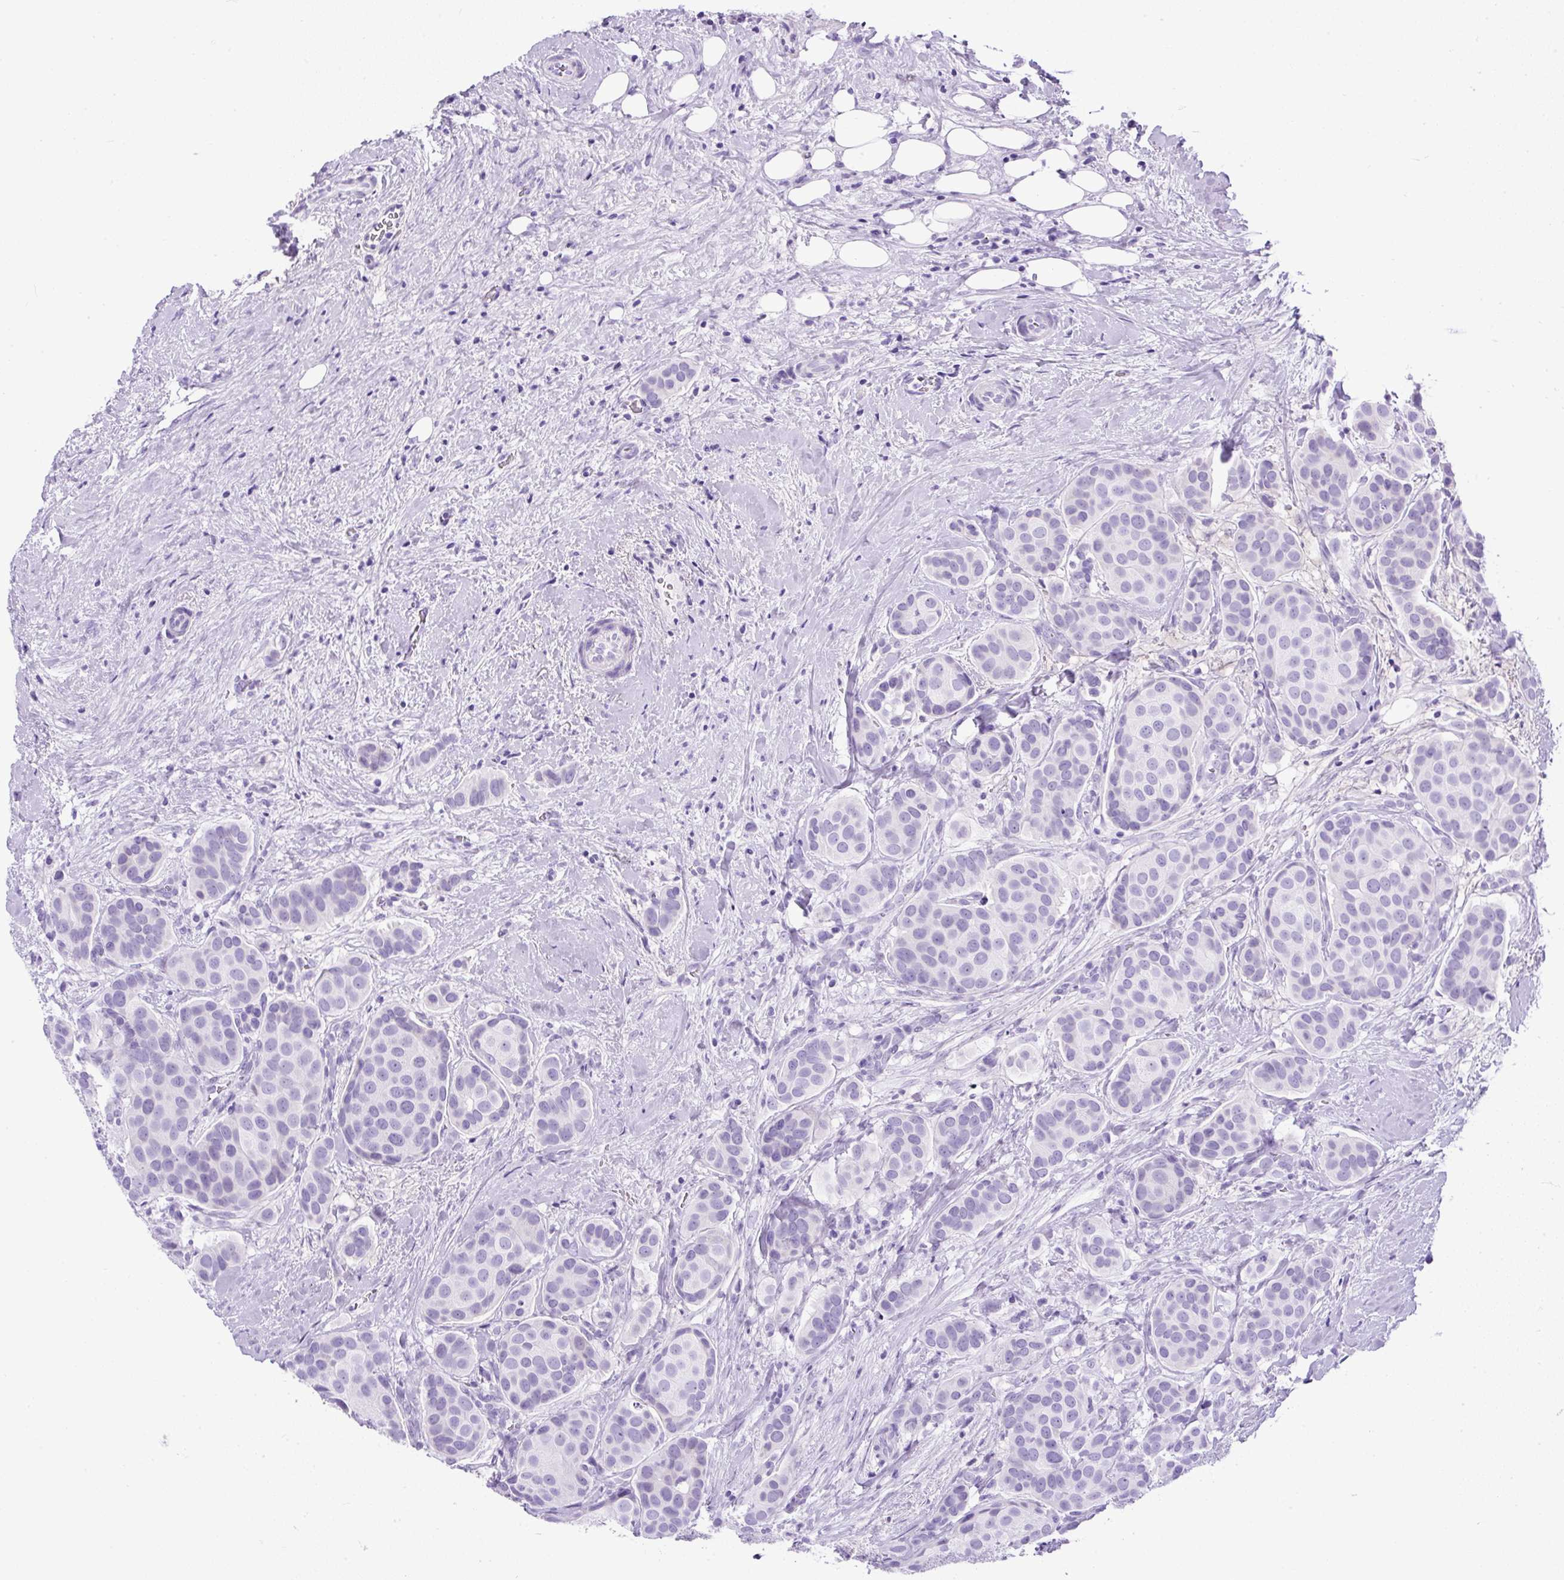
{"staining": {"intensity": "negative", "quantity": "none", "location": "none"}, "tissue": "breast cancer", "cell_type": "Tumor cells", "image_type": "cancer", "snomed": [{"axis": "morphology", "description": "Duct carcinoma"}, {"axis": "topography", "description": "Breast"}], "caption": "Image shows no significant protein expression in tumor cells of breast infiltrating ductal carcinoma.", "gene": "UPP1", "patient": {"sex": "female", "age": 70}}